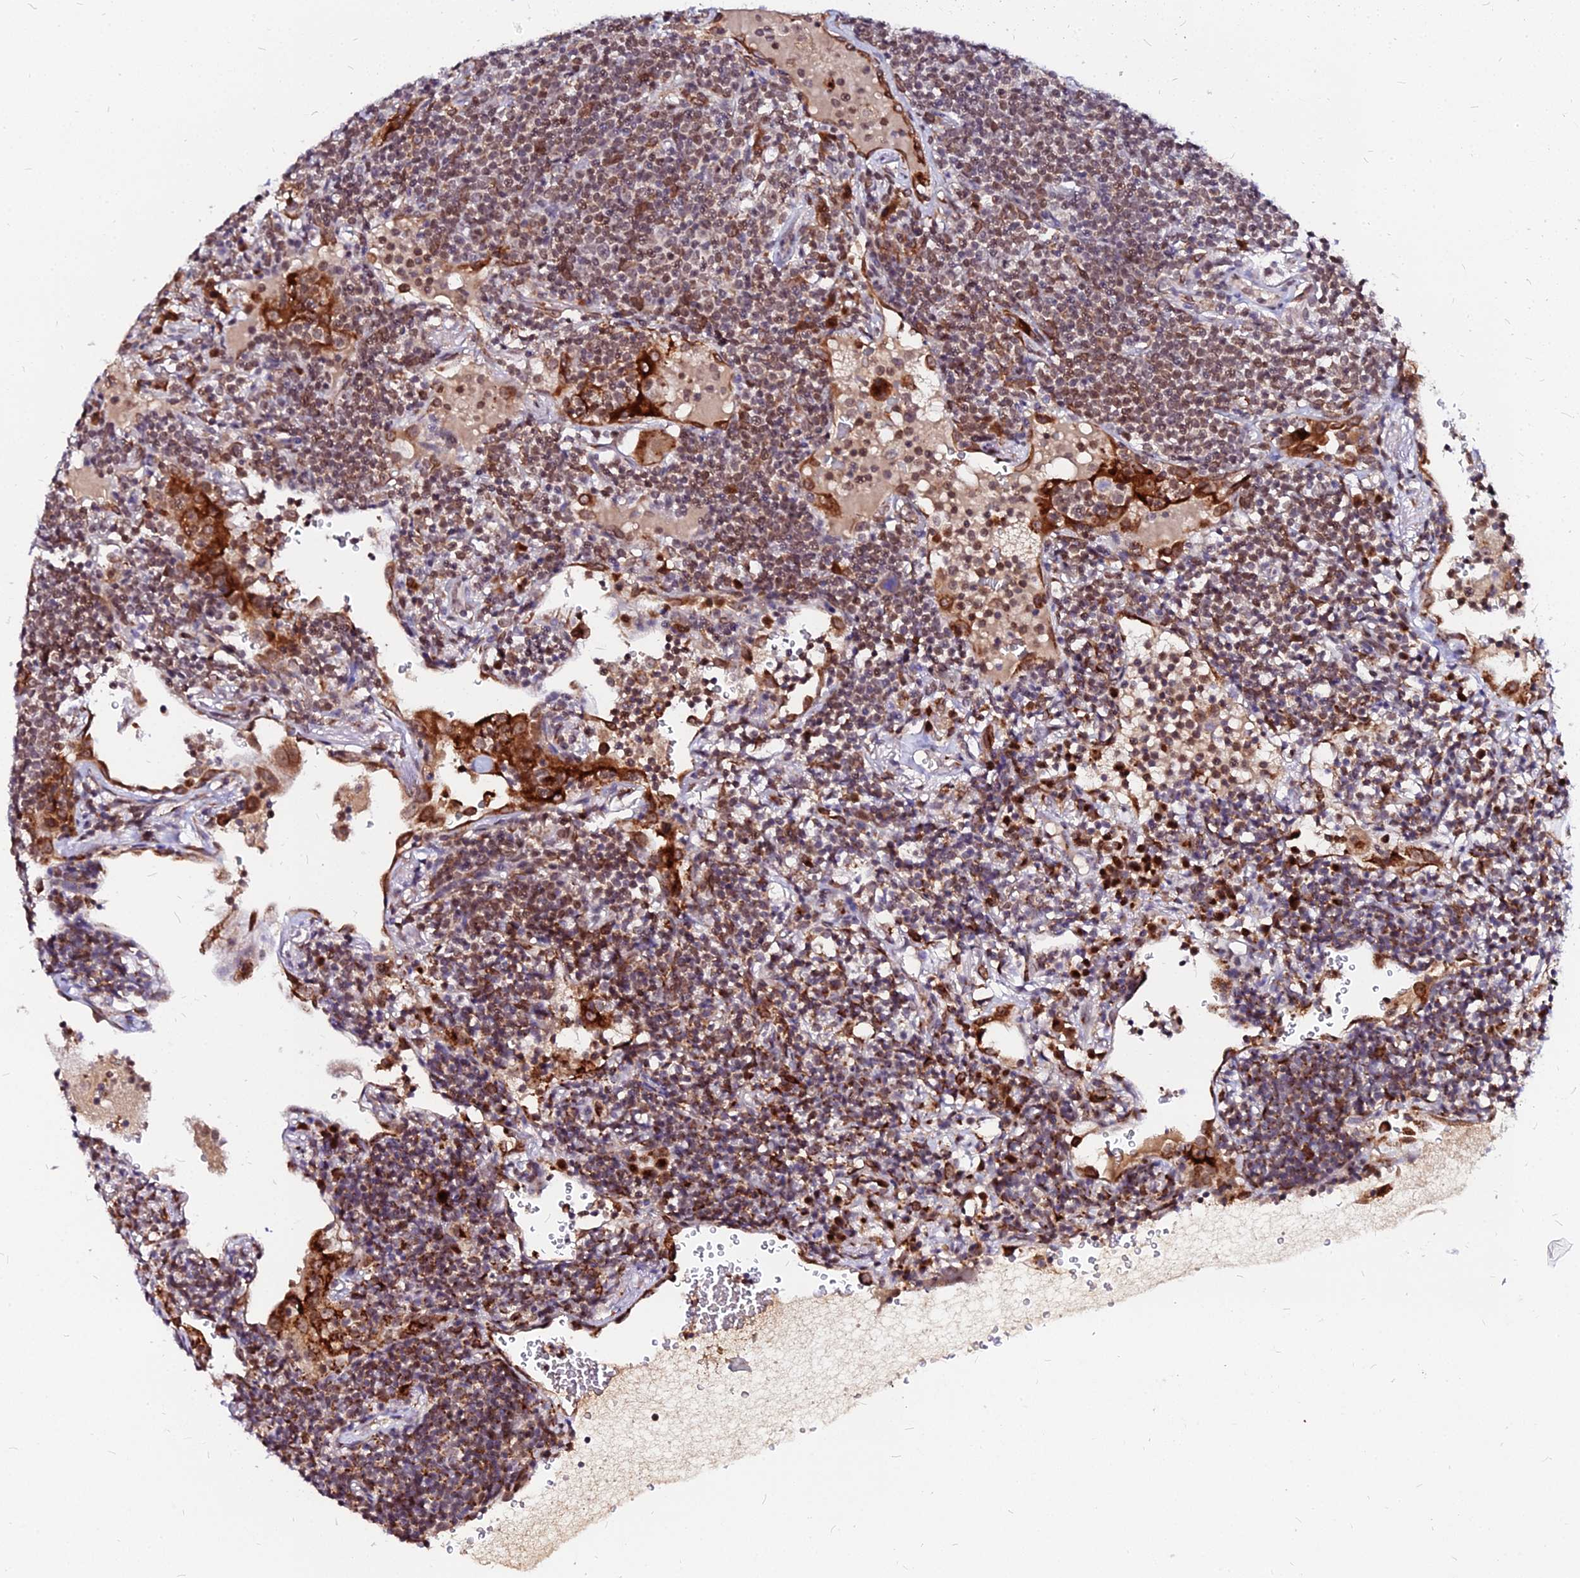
{"staining": {"intensity": "moderate", "quantity": ">75%", "location": "cytoplasmic/membranous,nuclear"}, "tissue": "lymphoma", "cell_type": "Tumor cells", "image_type": "cancer", "snomed": [{"axis": "morphology", "description": "Malignant lymphoma, non-Hodgkin's type, Low grade"}, {"axis": "topography", "description": "Lung"}], "caption": "Moderate cytoplasmic/membranous and nuclear expression for a protein is seen in approximately >75% of tumor cells of lymphoma using immunohistochemistry.", "gene": "RNF121", "patient": {"sex": "female", "age": 71}}